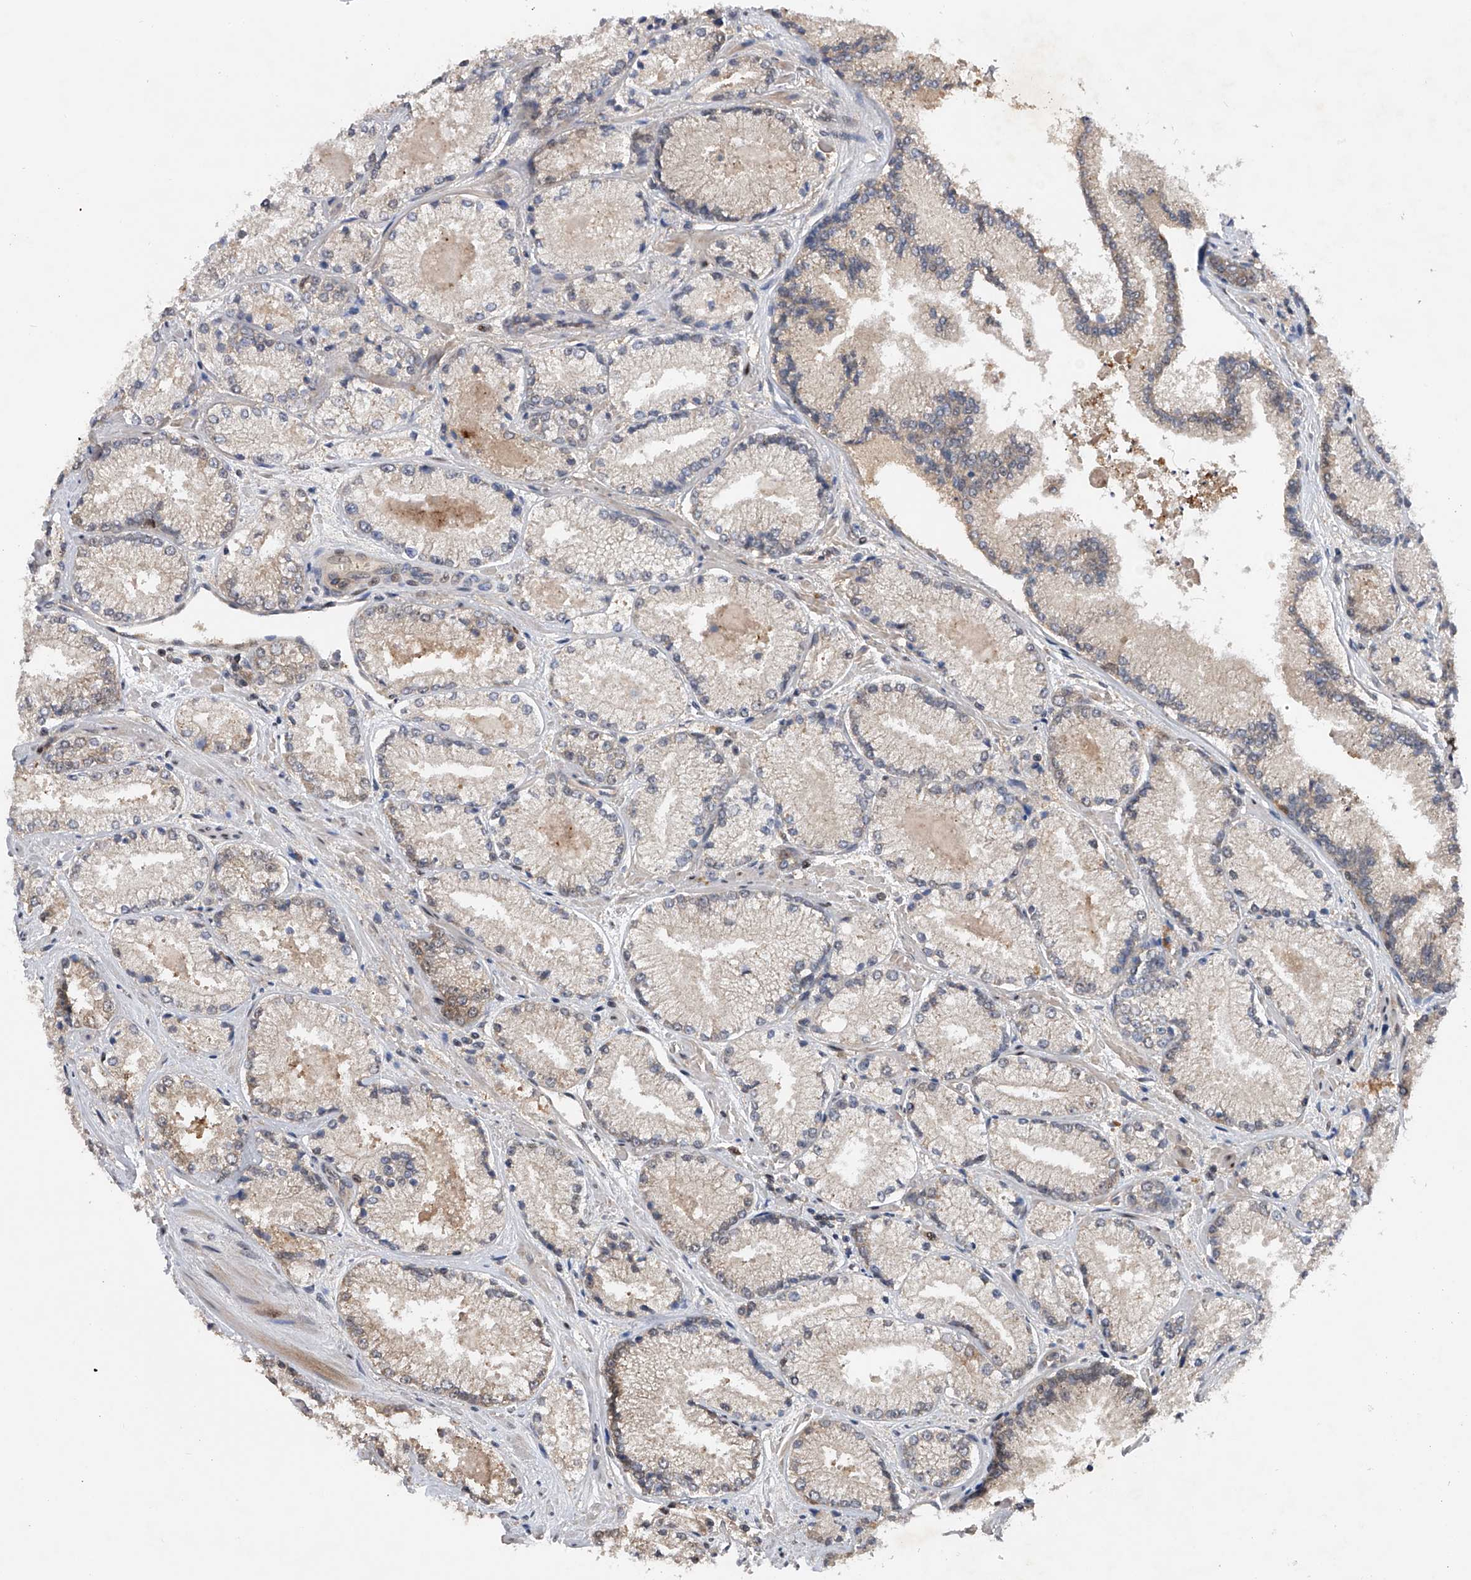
{"staining": {"intensity": "weak", "quantity": "<25%", "location": "cytoplasmic/membranous"}, "tissue": "prostate cancer", "cell_type": "Tumor cells", "image_type": "cancer", "snomed": [{"axis": "morphology", "description": "Adenocarcinoma, High grade"}, {"axis": "topography", "description": "Prostate"}], "caption": "Immunohistochemistry (IHC) of prostate cancer (adenocarcinoma (high-grade)) demonstrates no staining in tumor cells.", "gene": "RWDD2A", "patient": {"sex": "male", "age": 73}}